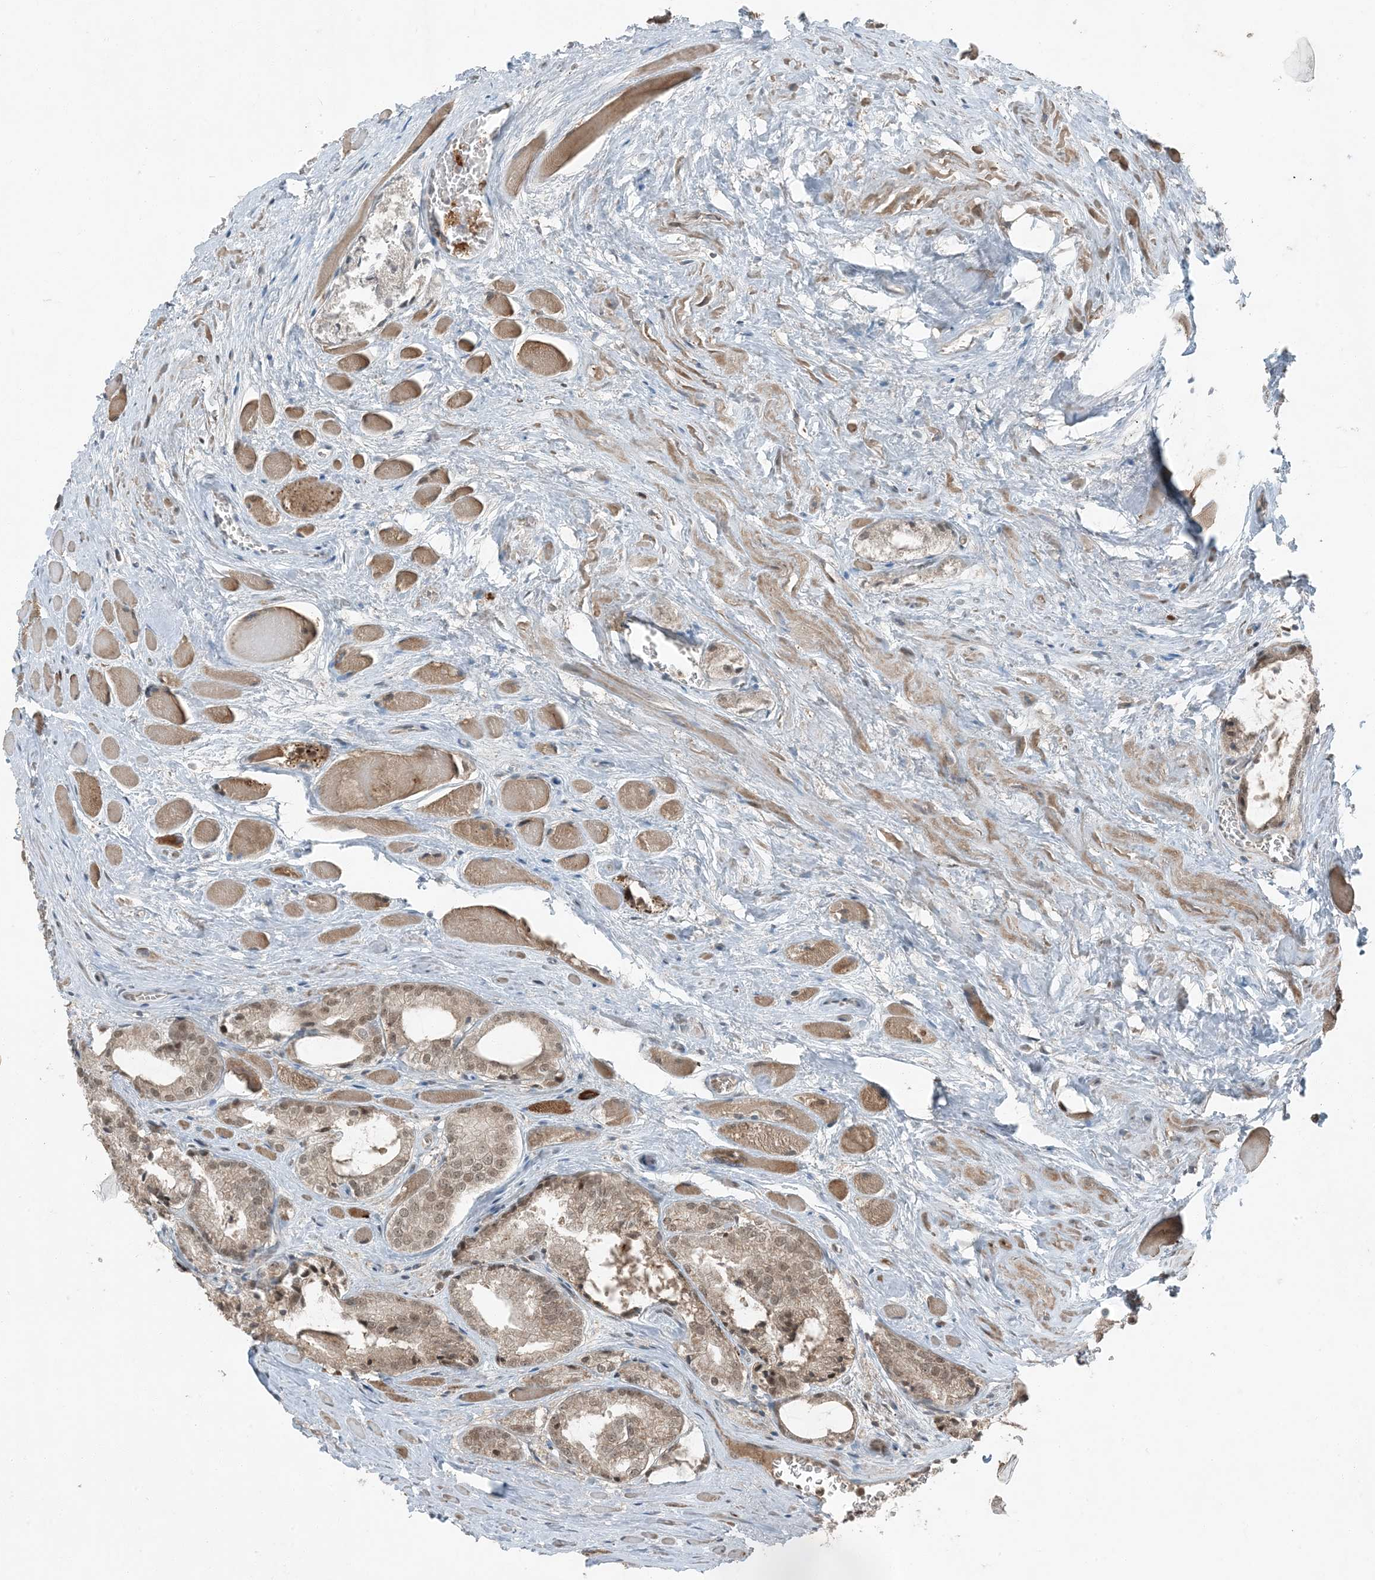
{"staining": {"intensity": "moderate", "quantity": ">75%", "location": "nuclear"}, "tissue": "prostate cancer", "cell_type": "Tumor cells", "image_type": "cancer", "snomed": [{"axis": "morphology", "description": "Adenocarcinoma, Low grade"}, {"axis": "topography", "description": "Prostate"}], "caption": "A brown stain shows moderate nuclear expression of a protein in human low-grade adenocarcinoma (prostate) tumor cells. Nuclei are stained in blue.", "gene": "TRAPPC12", "patient": {"sex": "male", "age": 67}}